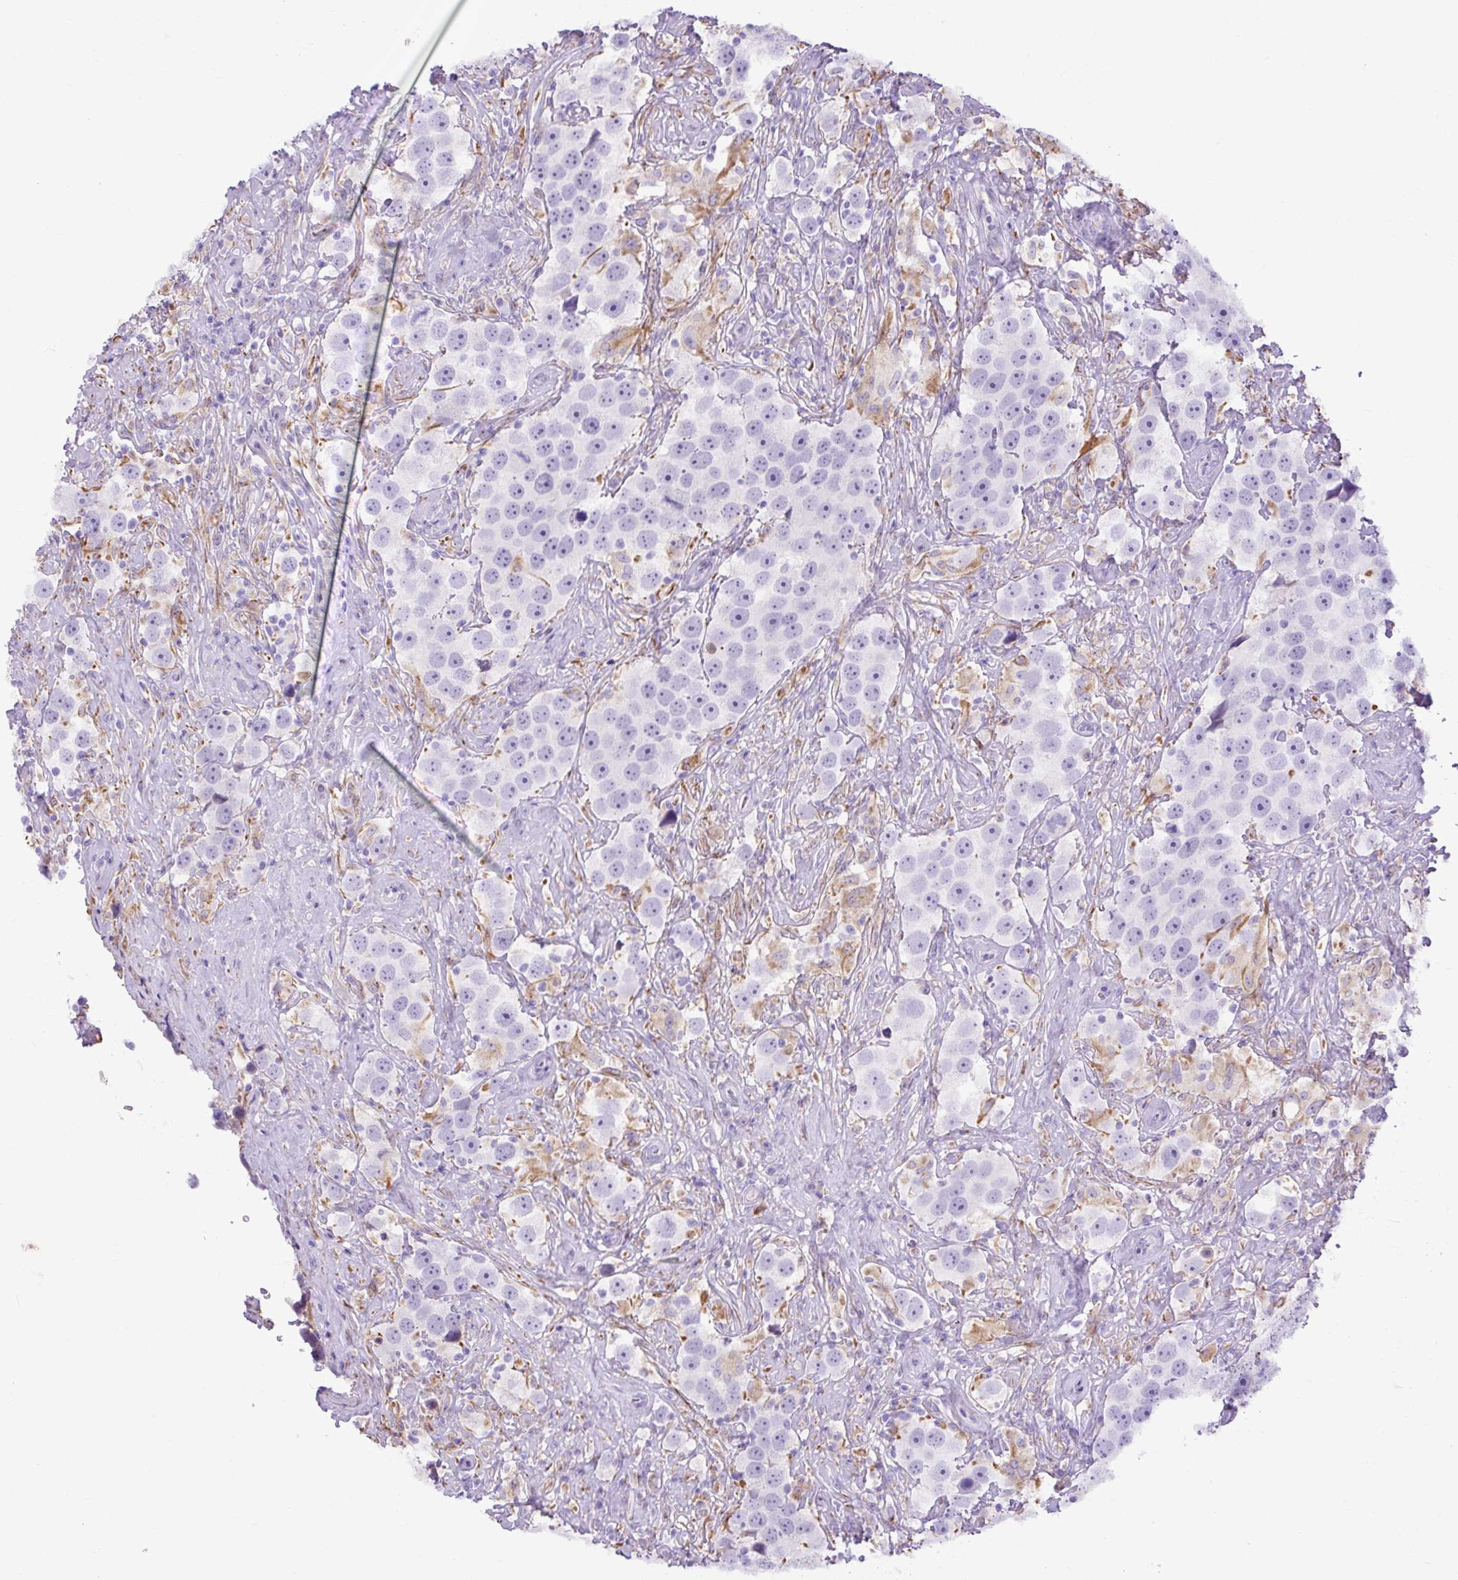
{"staining": {"intensity": "negative", "quantity": "none", "location": "none"}, "tissue": "testis cancer", "cell_type": "Tumor cells", "image_type": "cancer", "snomed": [{"axis": "morphology", "description": "Seminoma, NOS"}, {"axis": "topography", "description": "Testis"}], "caption": "A histopathology image of human testis cancer (seminoma) is negative for staining in tumor cells.", "gene": "SPTBN5", "patient": {"sex": "male", "age": 49}}